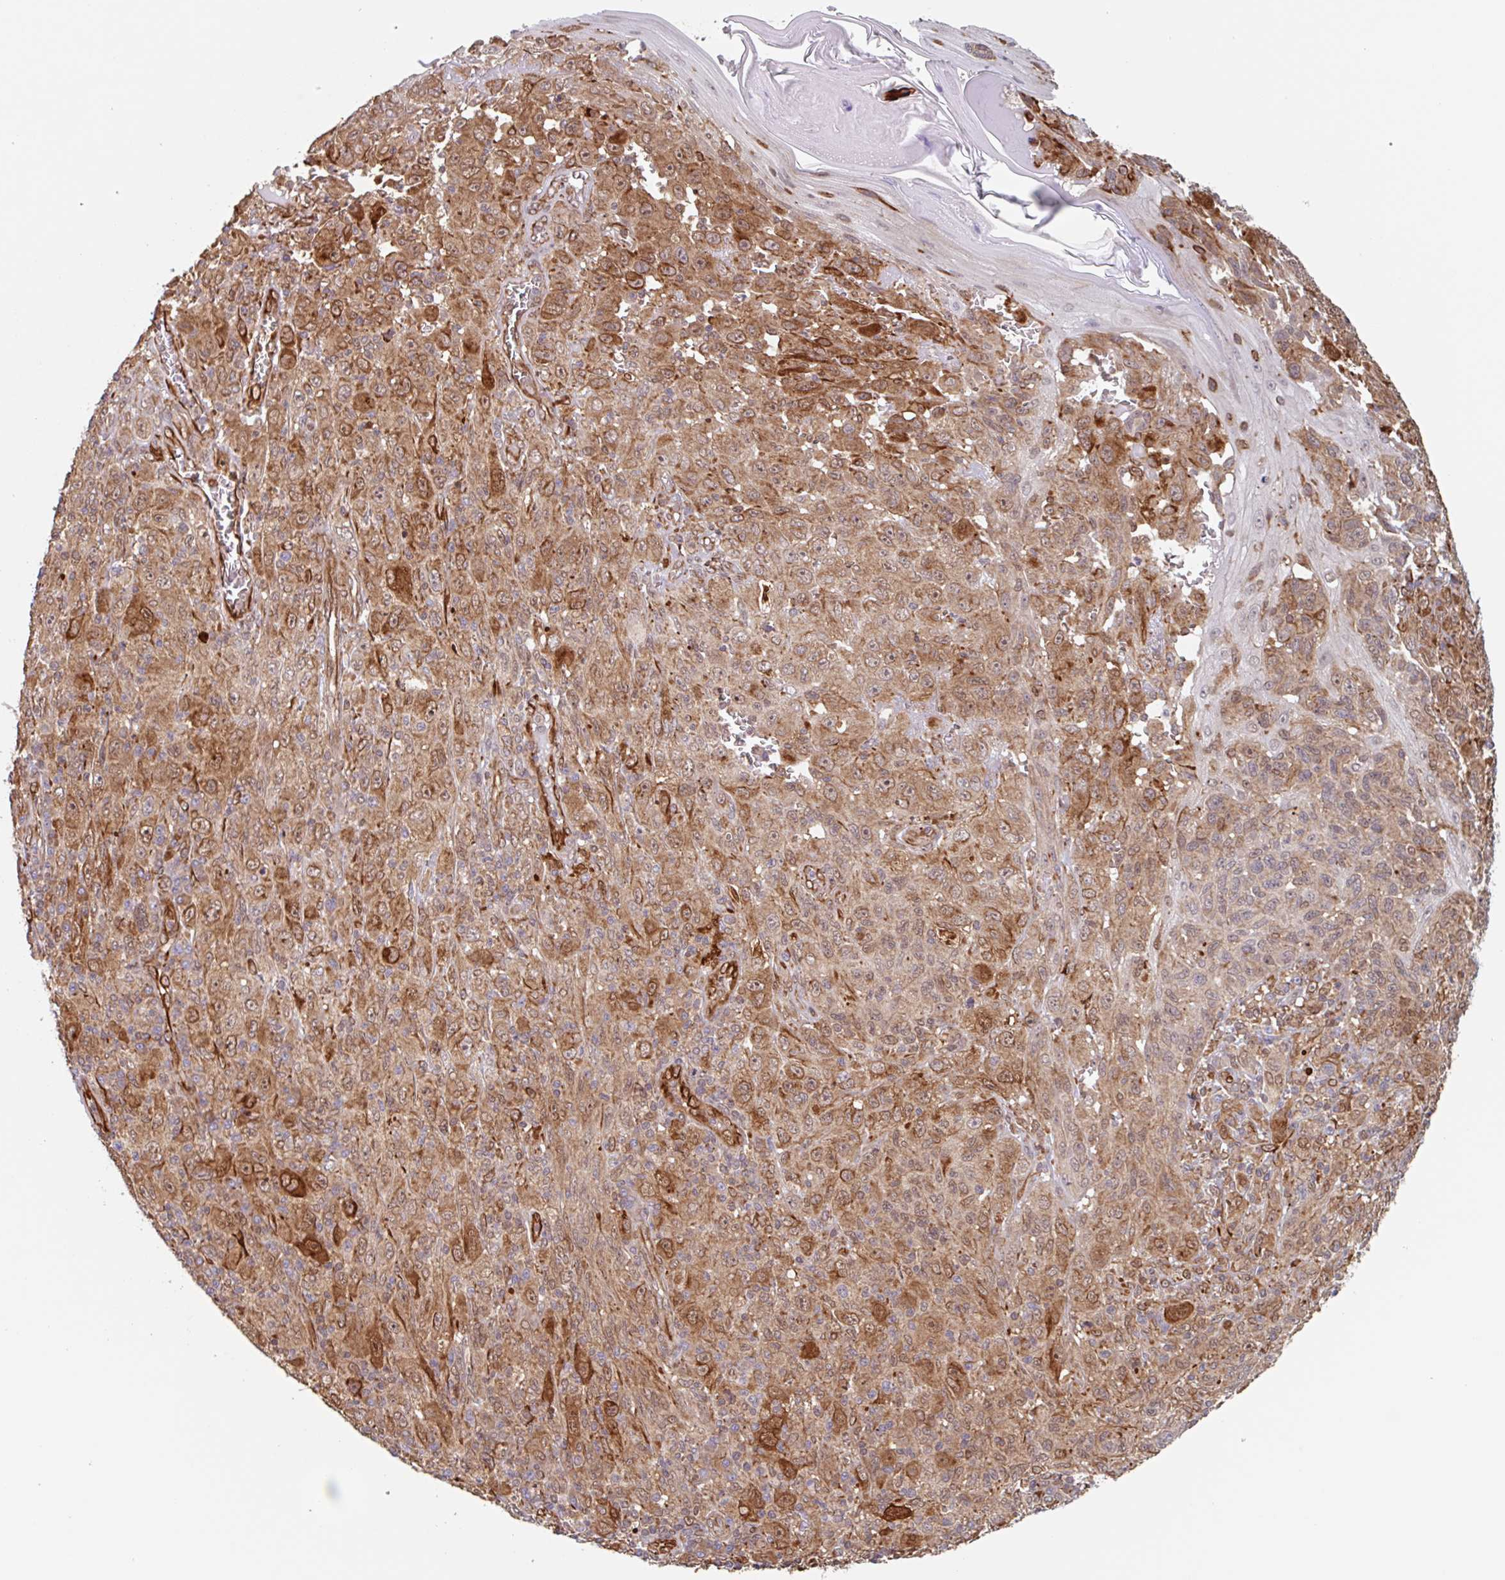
{"staining": {"intensity": "moderate", "quantity": ">75%", "location": "cytoplasmic/membranous,nuclear"}, "tissue": "melanoma", "cell_type": "Tumor cells", "image_type": "cancer", "snomed": [{"axis": "morphology", "description": "Malignant melanoma, NOS"}, {"axis": "topography", "description": "Skin"}], "caption": "Brown immunohistochemical staining in melanoma demonstrates moderate cytoplasmic/membranous and nuclear staining in approximately >75% of tumor cells.", "gene": "NUB1", "patient": {"sex": "female", "age": 91}}